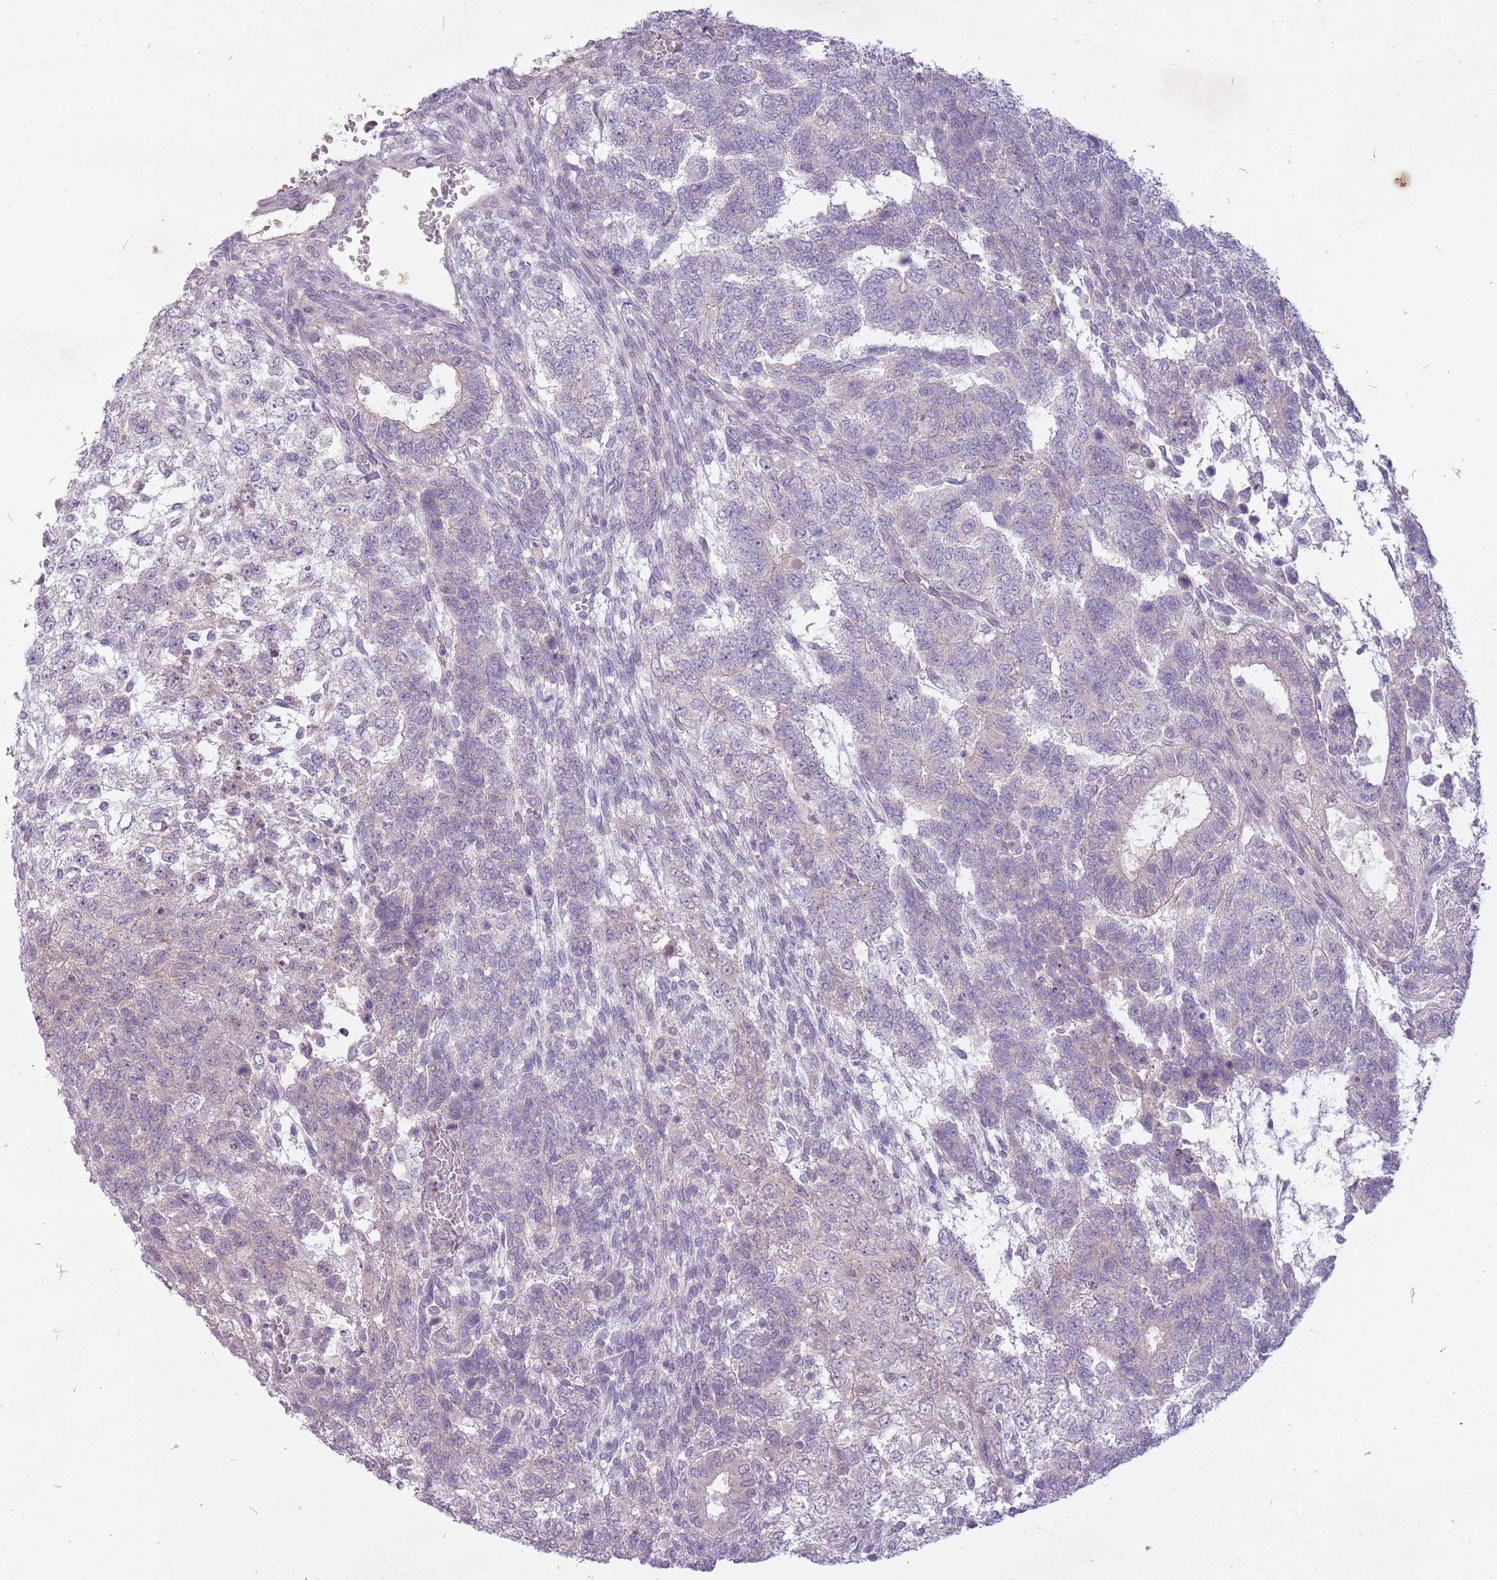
{"staining": {"intensity": "negative", "quantity": "none", "location": "none"}, "tissue": "testis cancer", "cell_type": "Tumor cells", "image_type": "cancer", "snomed": [{"axis": "morphology", "description": "Carcinoma, Embryonal, NOS"}, {"axis": "topography", "description": "Testis"}], "caption": "Embryonal carcinoma (testis) was stained to show a protein in brown. There is no significant positivity in tumor cells.", "gene": "FAM43B", "patient": {"sex": "male", "age": 23}}